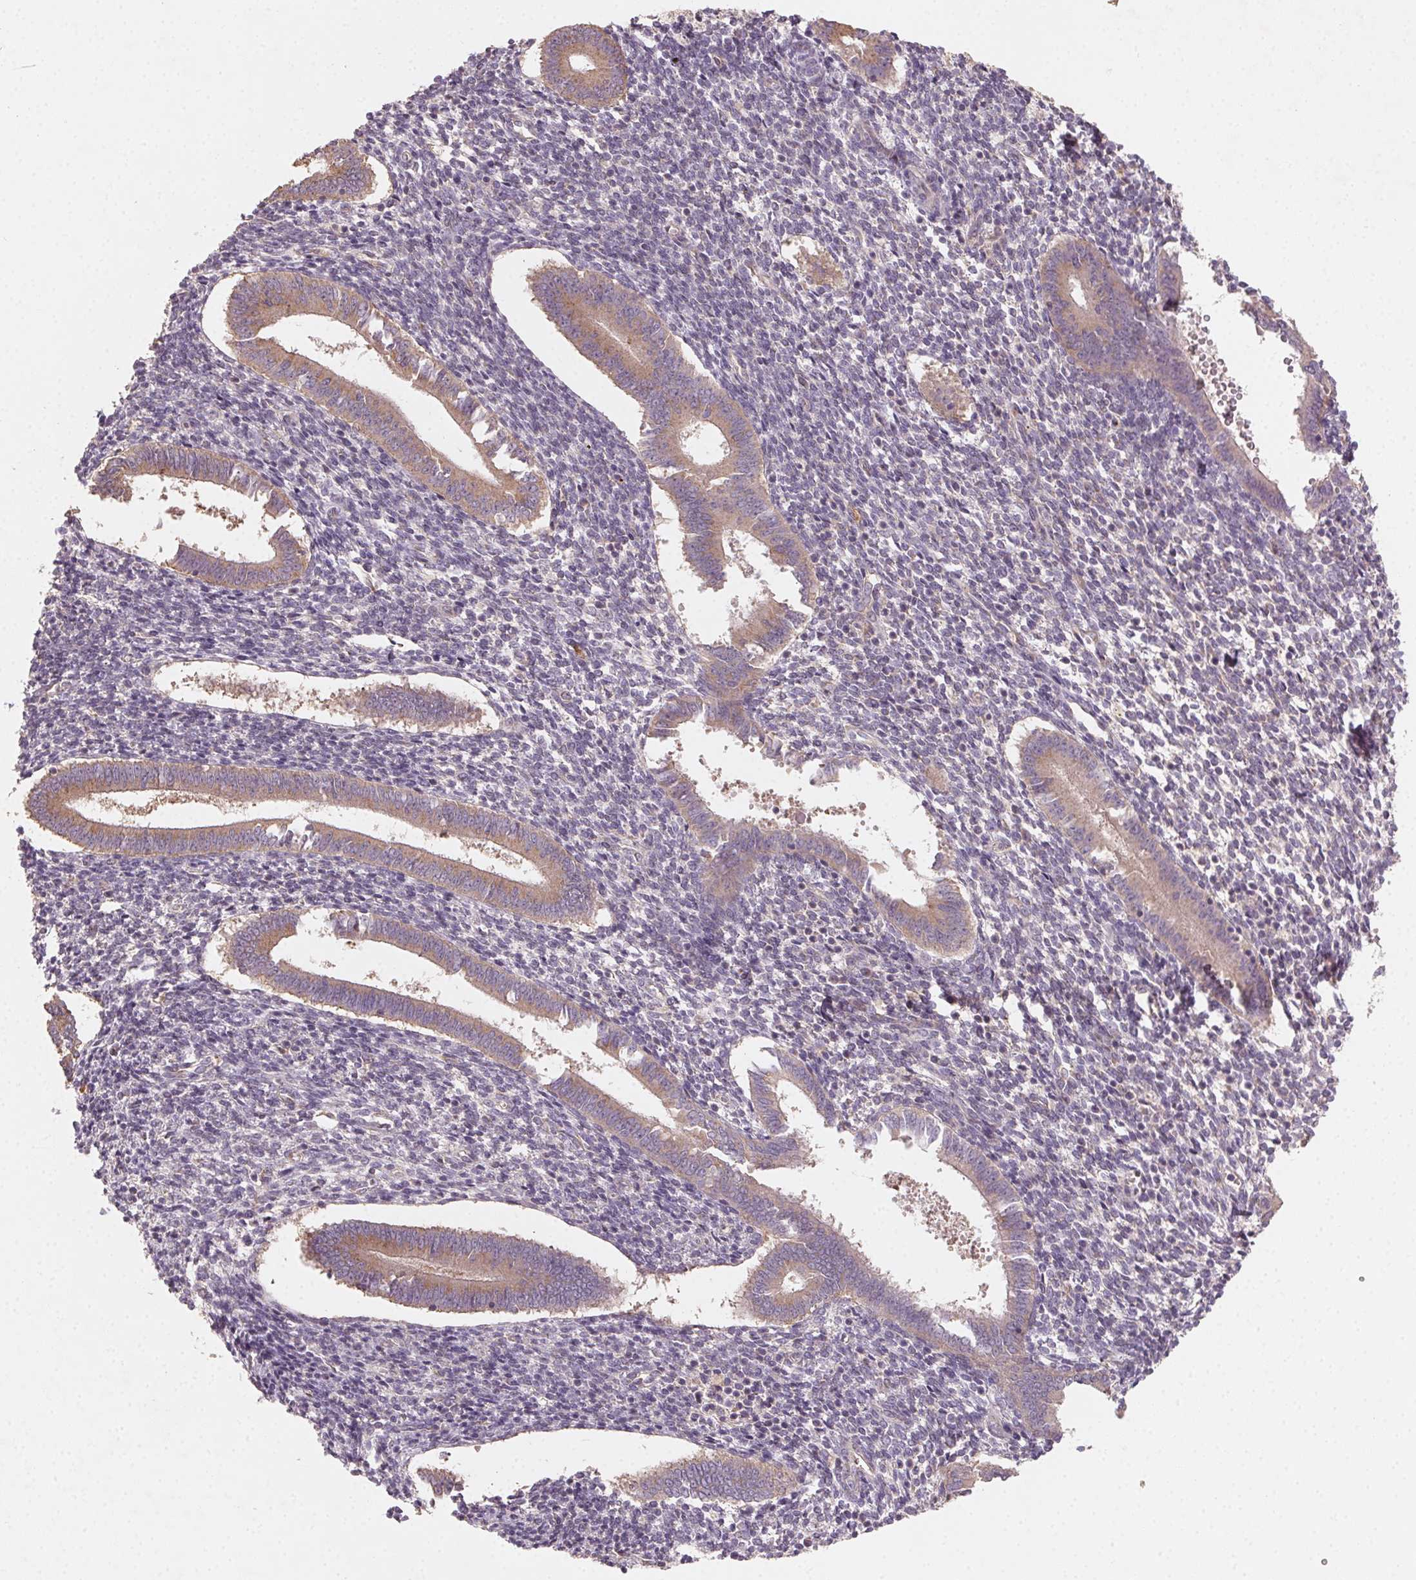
{"staining": {"intensity": "moderate", "quantity": "<25%", "location": "cytoplasmic/membranous"}, "tissue": "endometrium", "cell_type": "Cells in endometrial stroma", "image_type": "normal", "snomed": [{"axis": "morphology", "description": "Normal tissue, NOS"}, {"axis": "topography", "description": "Endometrium"}], "caption": "An immunohistochemistry (IHC) photomicrograph of benign tissue is shown. Protein staining in brown shows moderate cytoplasmic/membranous positivity in endometrium within cells in endometrial stroma. (IHC, brightfield microscopy, high magnification).", "gene": "AP1S1", "patient": {"sex": "female", "age": 25}}